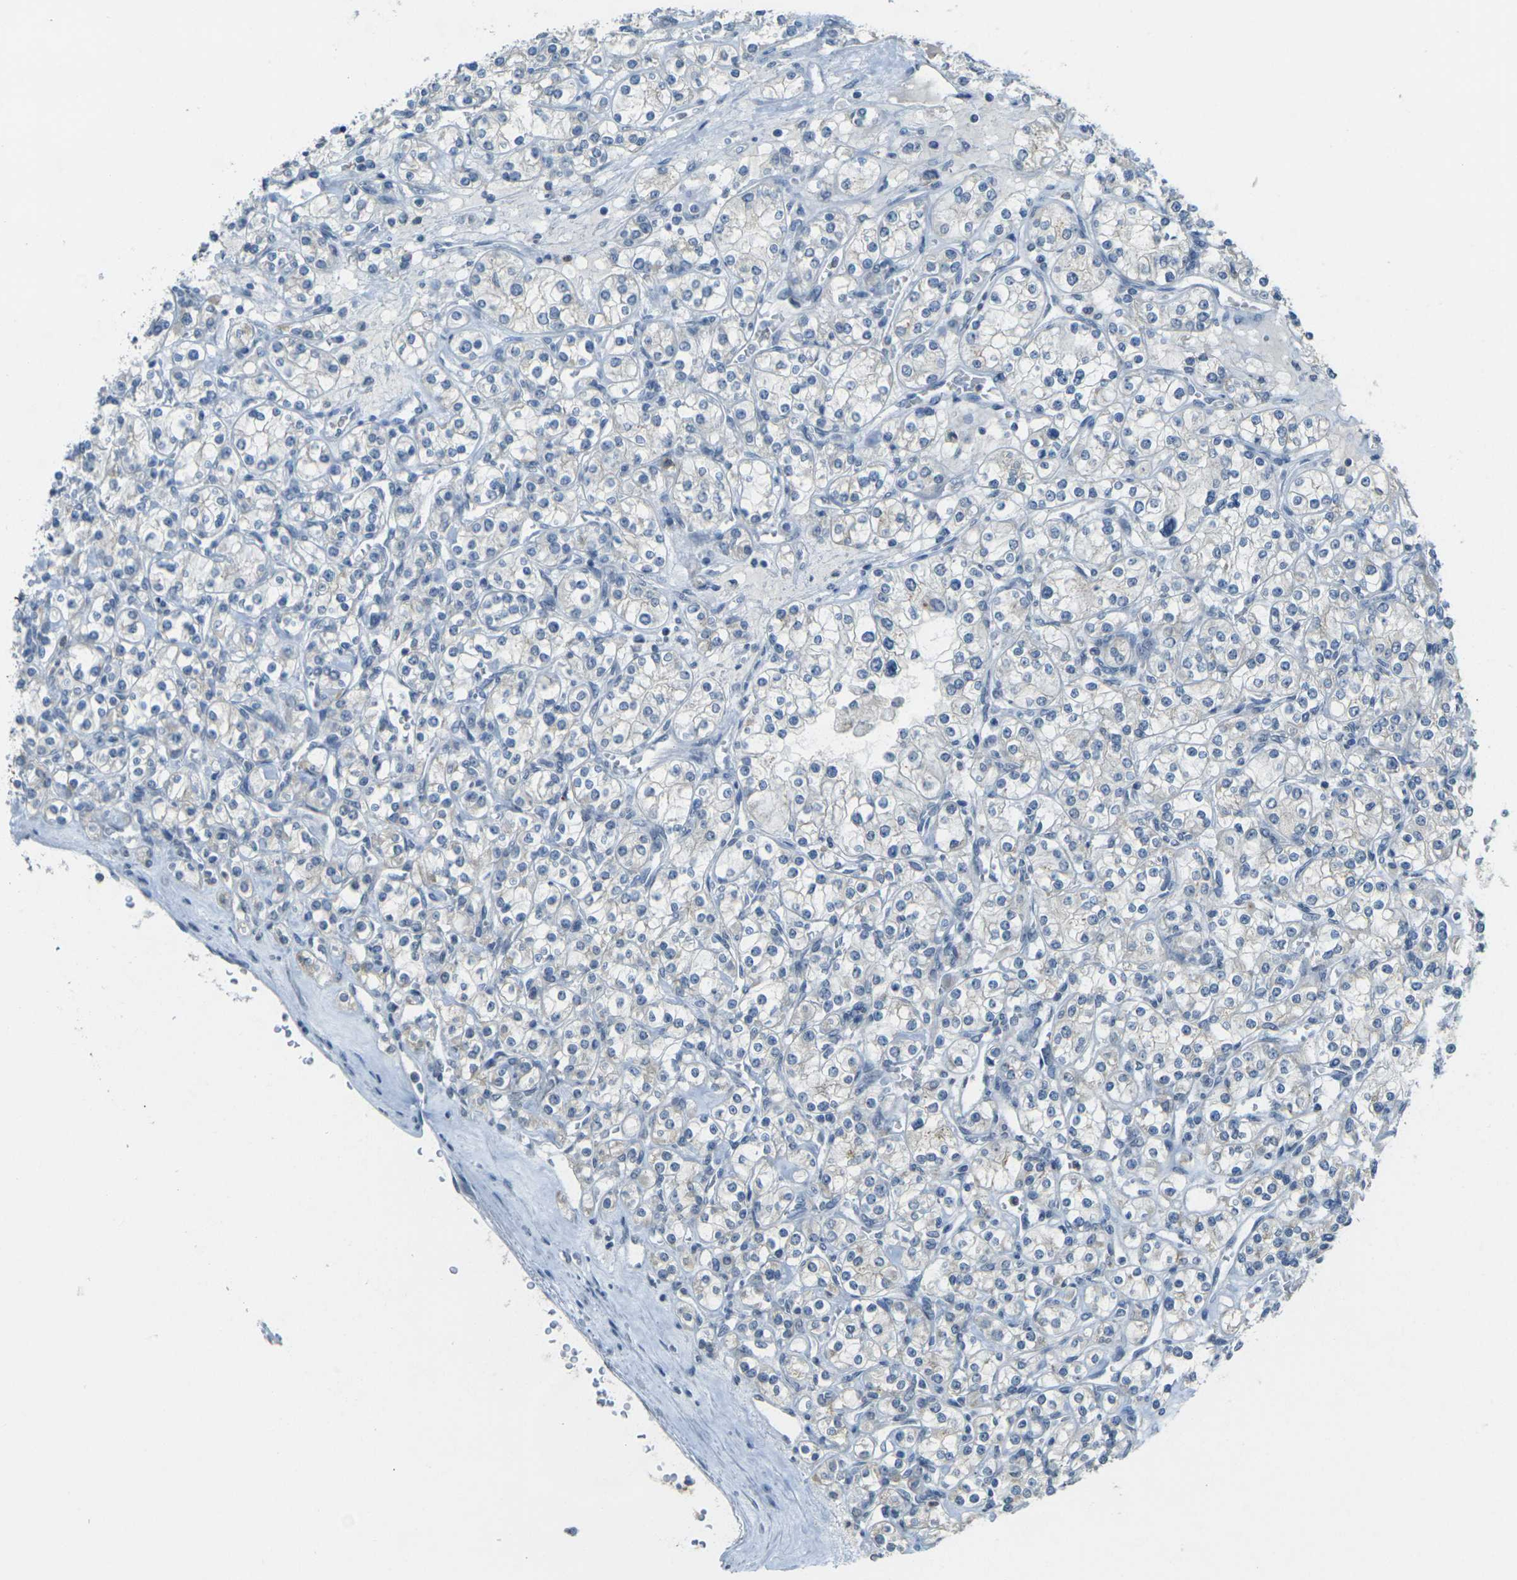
{"staining": {"intensity": "negative", "quantity": "none", "location": "none"}, "tissue": "renal cancer", "cell_type": "Tumor cells", "image_type": "cancer", "snomed": [{"axis": "morphology", "description": "Adenocarcinoma, NOS"}, {"axis": "topography", "description": "Kidney"}], "caption": "A histopathology image of human adenocarcinoma (renal) is negative for staining in tumor cells.", "gene": "SPTBN2", "patient": {"sex": "male", "age": 77}}